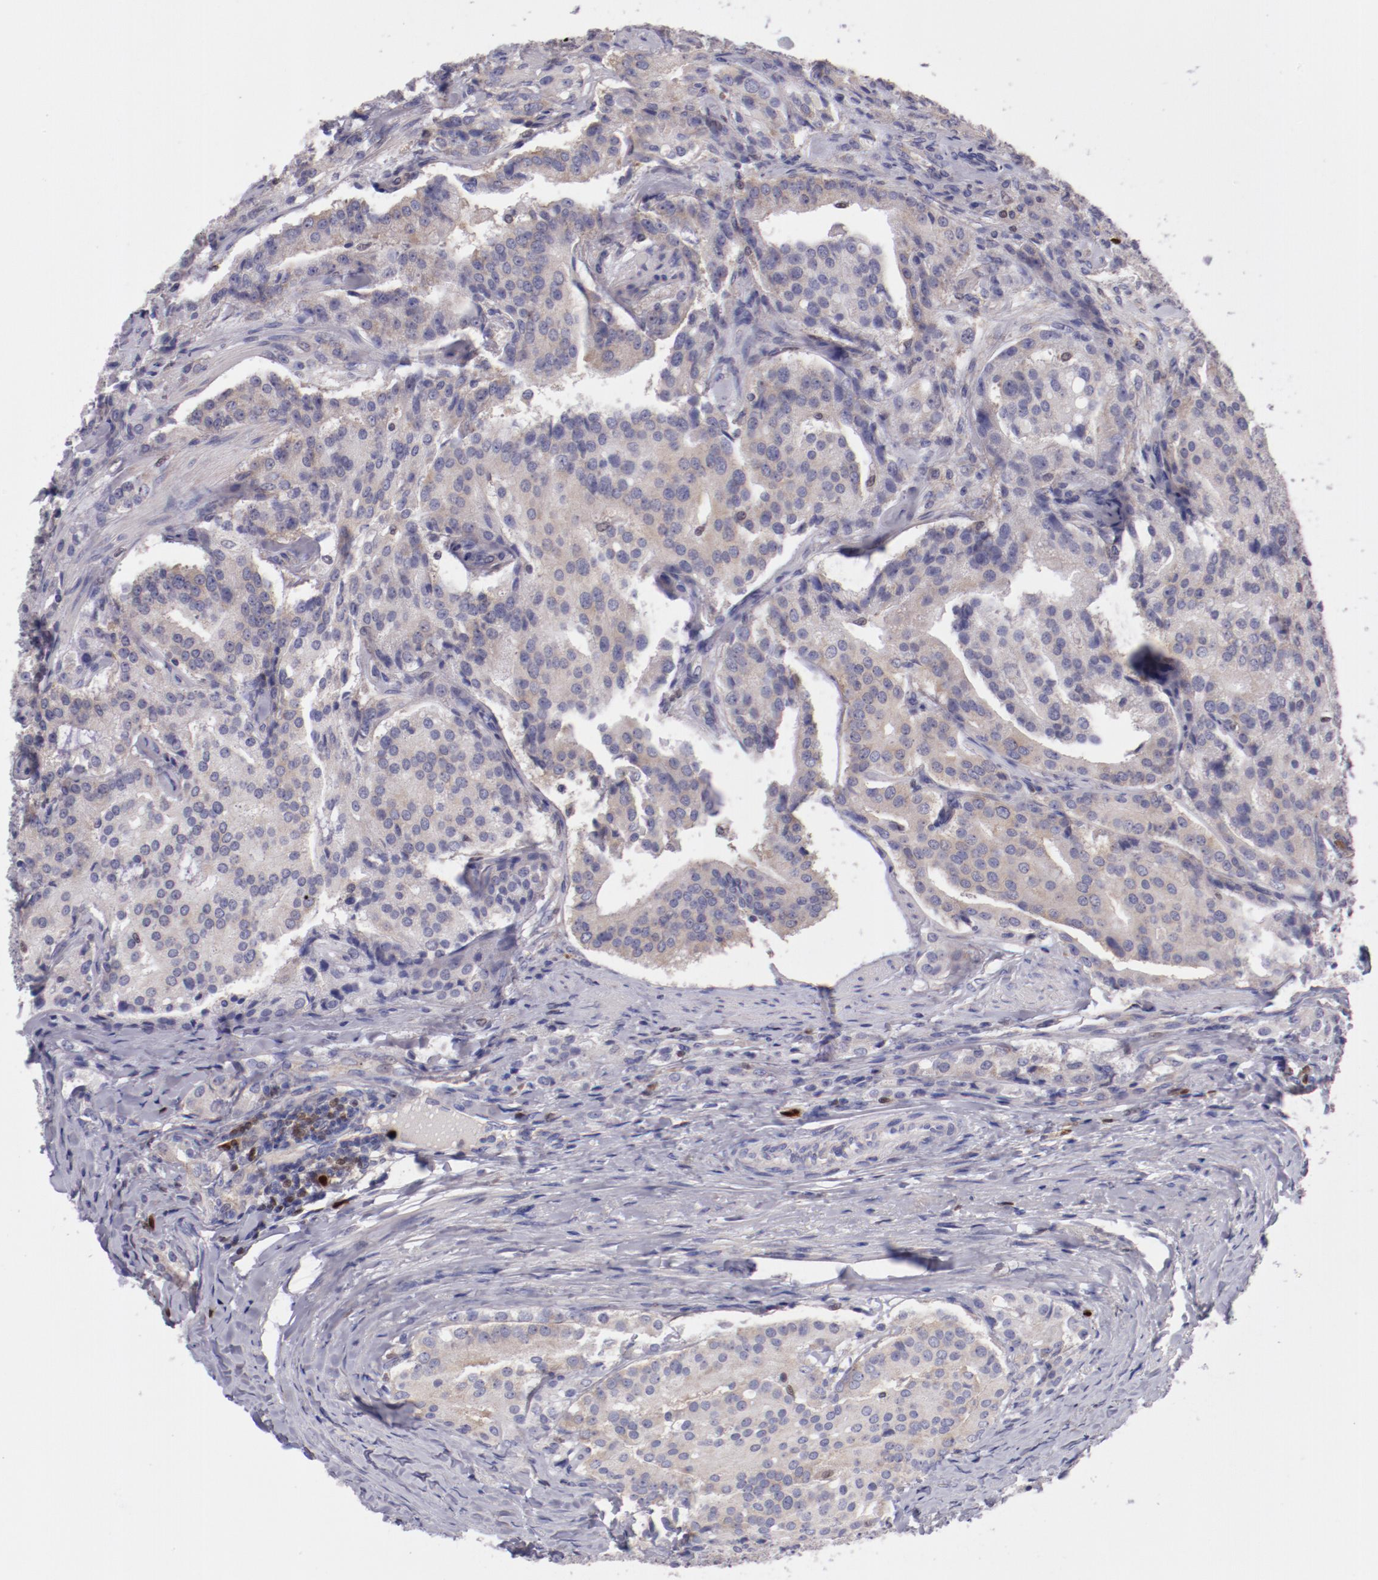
{"staining": {"intensity": "weak", "quantity": "25%-75%", "location": "cytoplasmic/membranous"}, "tissue": "prostate cancer", "cell_type": "Tumor cells", "image_type": "cancer", "snomed": [{"axis": "morphology", "description": "Adenocarcinoma, Medium grade"}, {"axis": "topography", "description": "Prostate"}], "caption": "The micrograph reveals staining of prostate cancer (adenocarcinoma (medium-grade)), revealing weak cytoplasmic/membranous protein positivity (brown color) within tumor cells. Immunohistochemistry stains the protein in brown and the nuclei are stained blue.", "gene": "IRF8", "patient": {"sex": "male", "age": 72}}